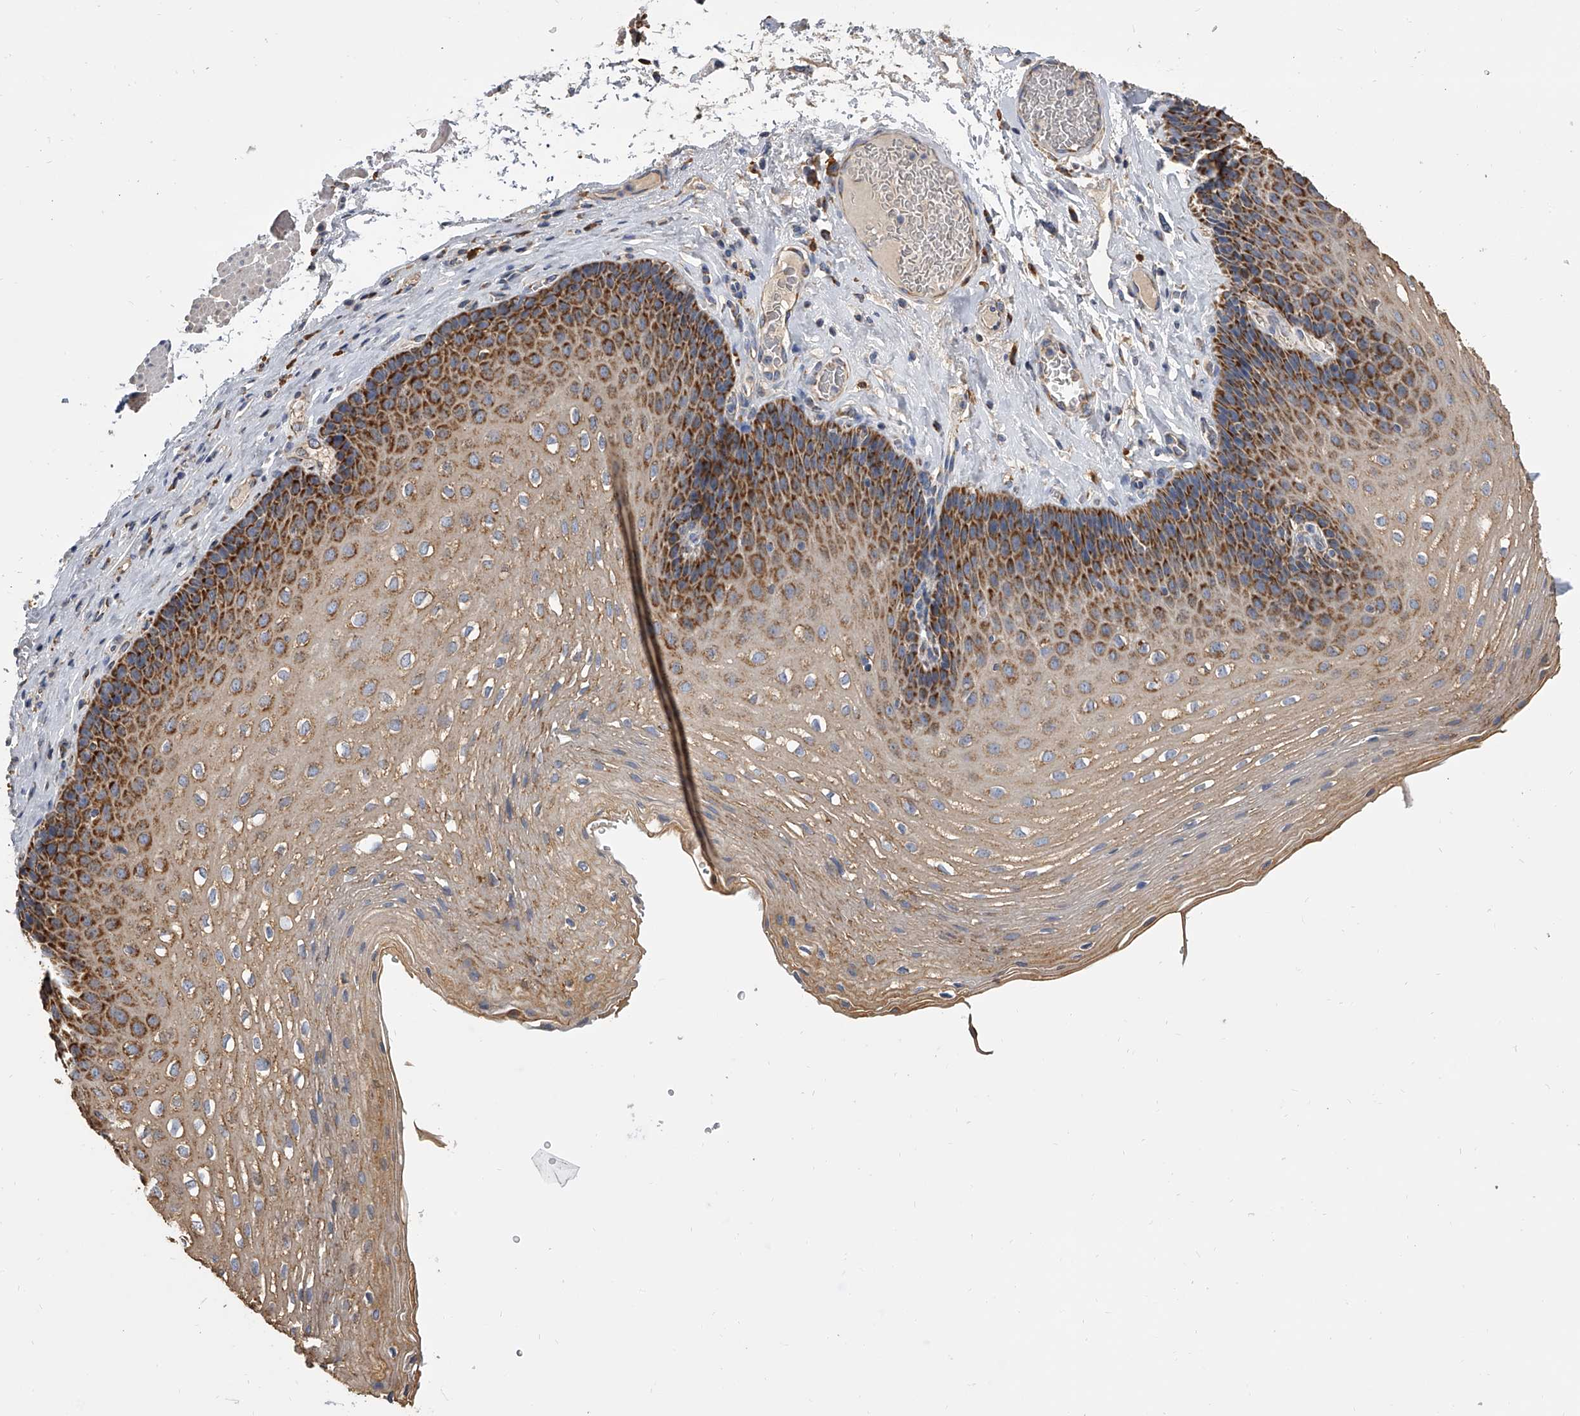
{"staining": {"intensity": "strong", "quantity": "25%-75%", "location": "cytoplasmic/membranous"}, "tissue": "esophagus", "cell_type": "Squamous epithelial cells", "image_type": "normal", "snomed": [{"axis": "morphology", "description": "Normal tissue, NOS"}, {"axis": "topography", "description": "Esophagus"}], "caption": "There is high levels of strong cytoplasmic/membranous expression in squamous epithelial cells of normal esophagus, as demonstrated by immunohistochemical staining (brown color).", "gene": "MRPL28", "patient": {"sex": "female", "age": 66}}